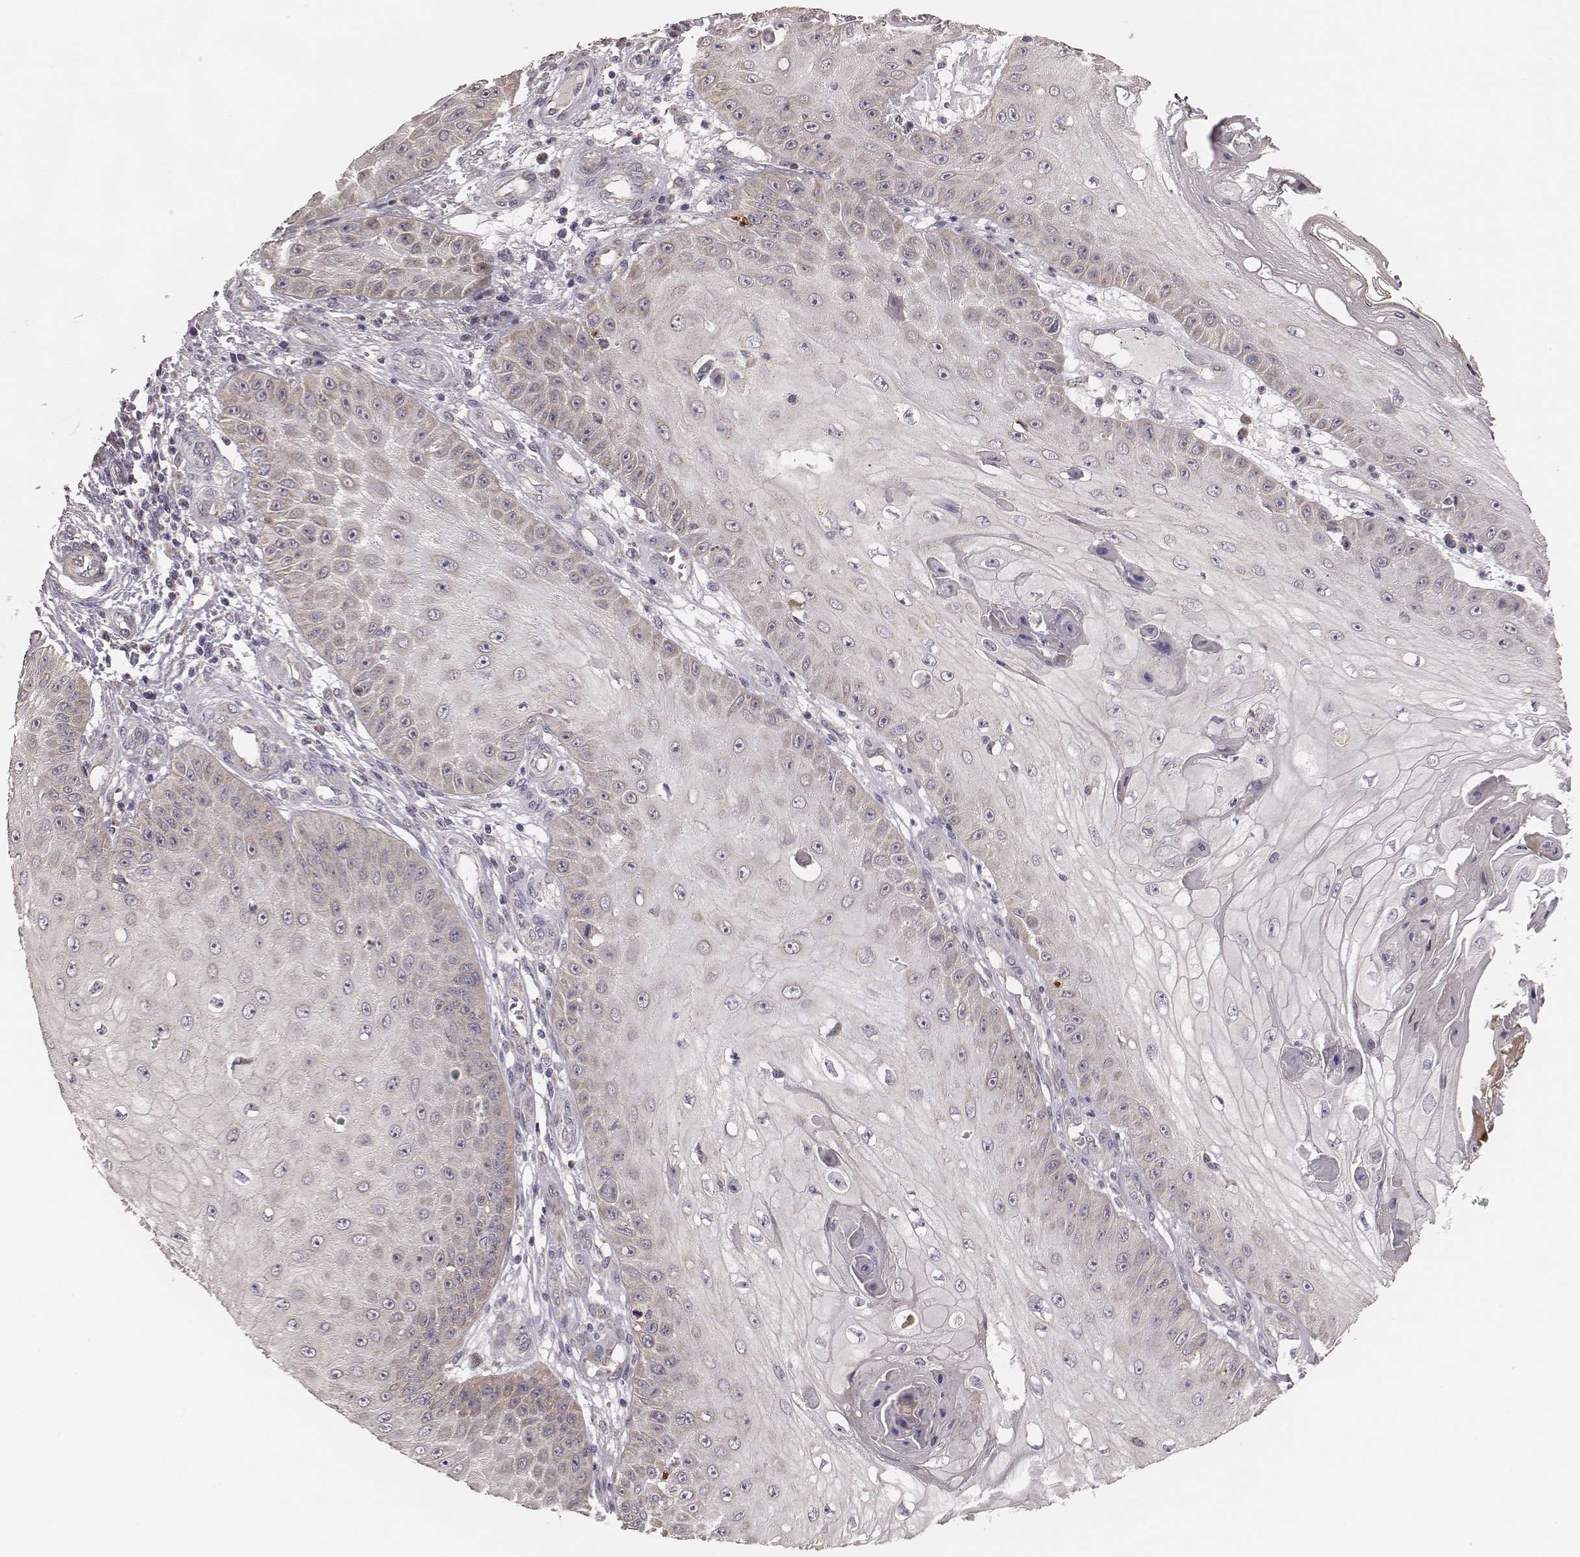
{"staining": {"intensity": "negative", "quantity": "none", "location": "none"}, "tissue": "skin cancer", "cell_type": "Tumor cells", "image_type": "cancer", "snomed": [{"axis": "morphology", "description": "Squamous cell carcinoma, NOS"}, {"axis": "topography", "description": "Skin"}], "caption": "Protein analysis of skin squamous cell carcinoma exhibits no significant staining in tumor cells. The staining was performed using DAB to visualize the protein expression in brown, while the nuclei were stained in blue with hematoxylin (Magnification: 20x).", "gene": "HAVCR1", "patient": {"sex": "male", "age": 70}}